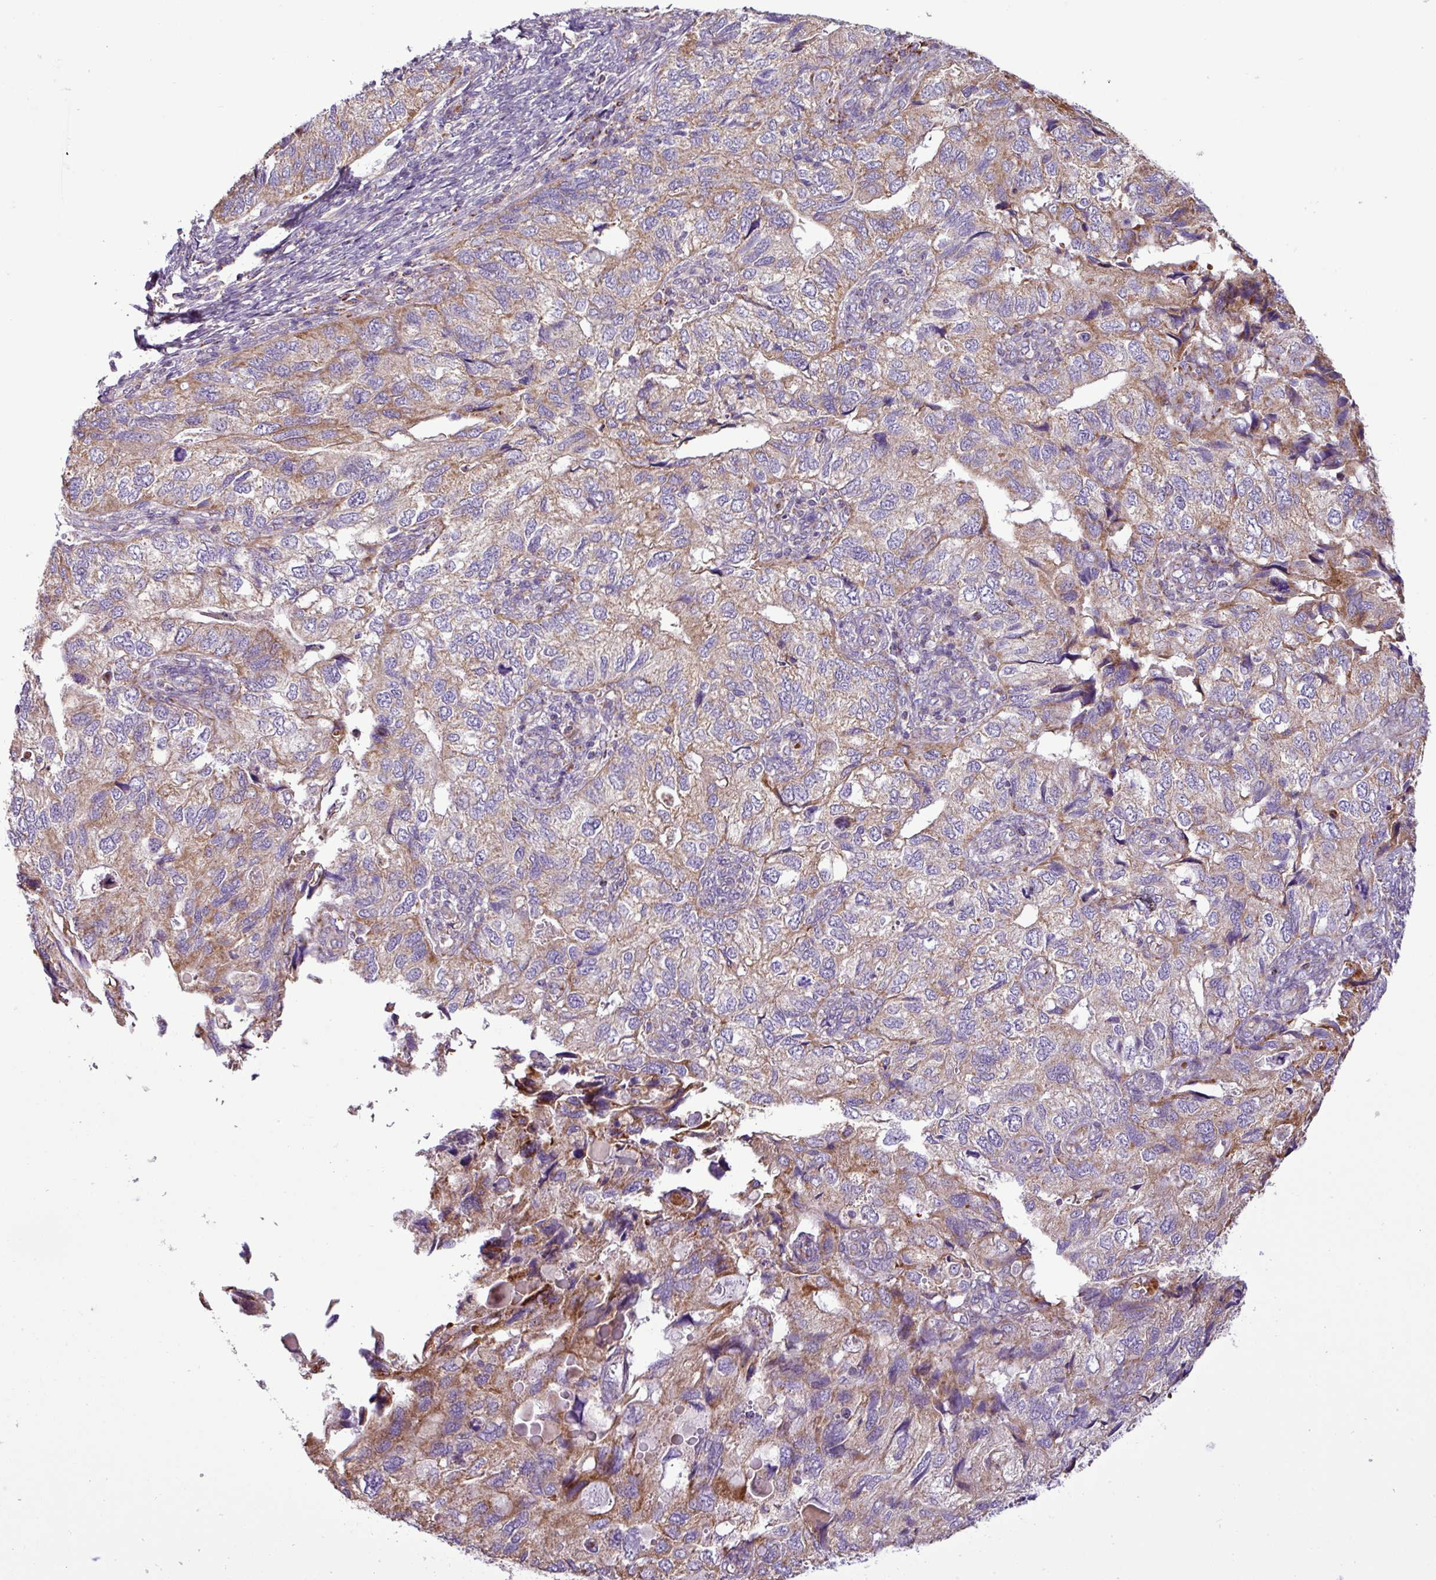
{"staining": {"intensity": "moderate", "quantity": "25%-75%", "location": "cytoplasmic/membranous"}, "tissue": "endometrial cancer", "cell_type": "Tumor cells", "image_type": "cancer", "snomed": [{"axis": "morphology", "description": "Carcinoma, NOS"}, {"axis": "topography", "description": "Uterus"}], "caption": "Tumor cells exhibit moderate cytoplasmic/membranous expression in approximately 25%-75% of cells in endometrial carcinoma.", "gene": "FAM183A", "patient": {"sex": "female", "age": 76}}